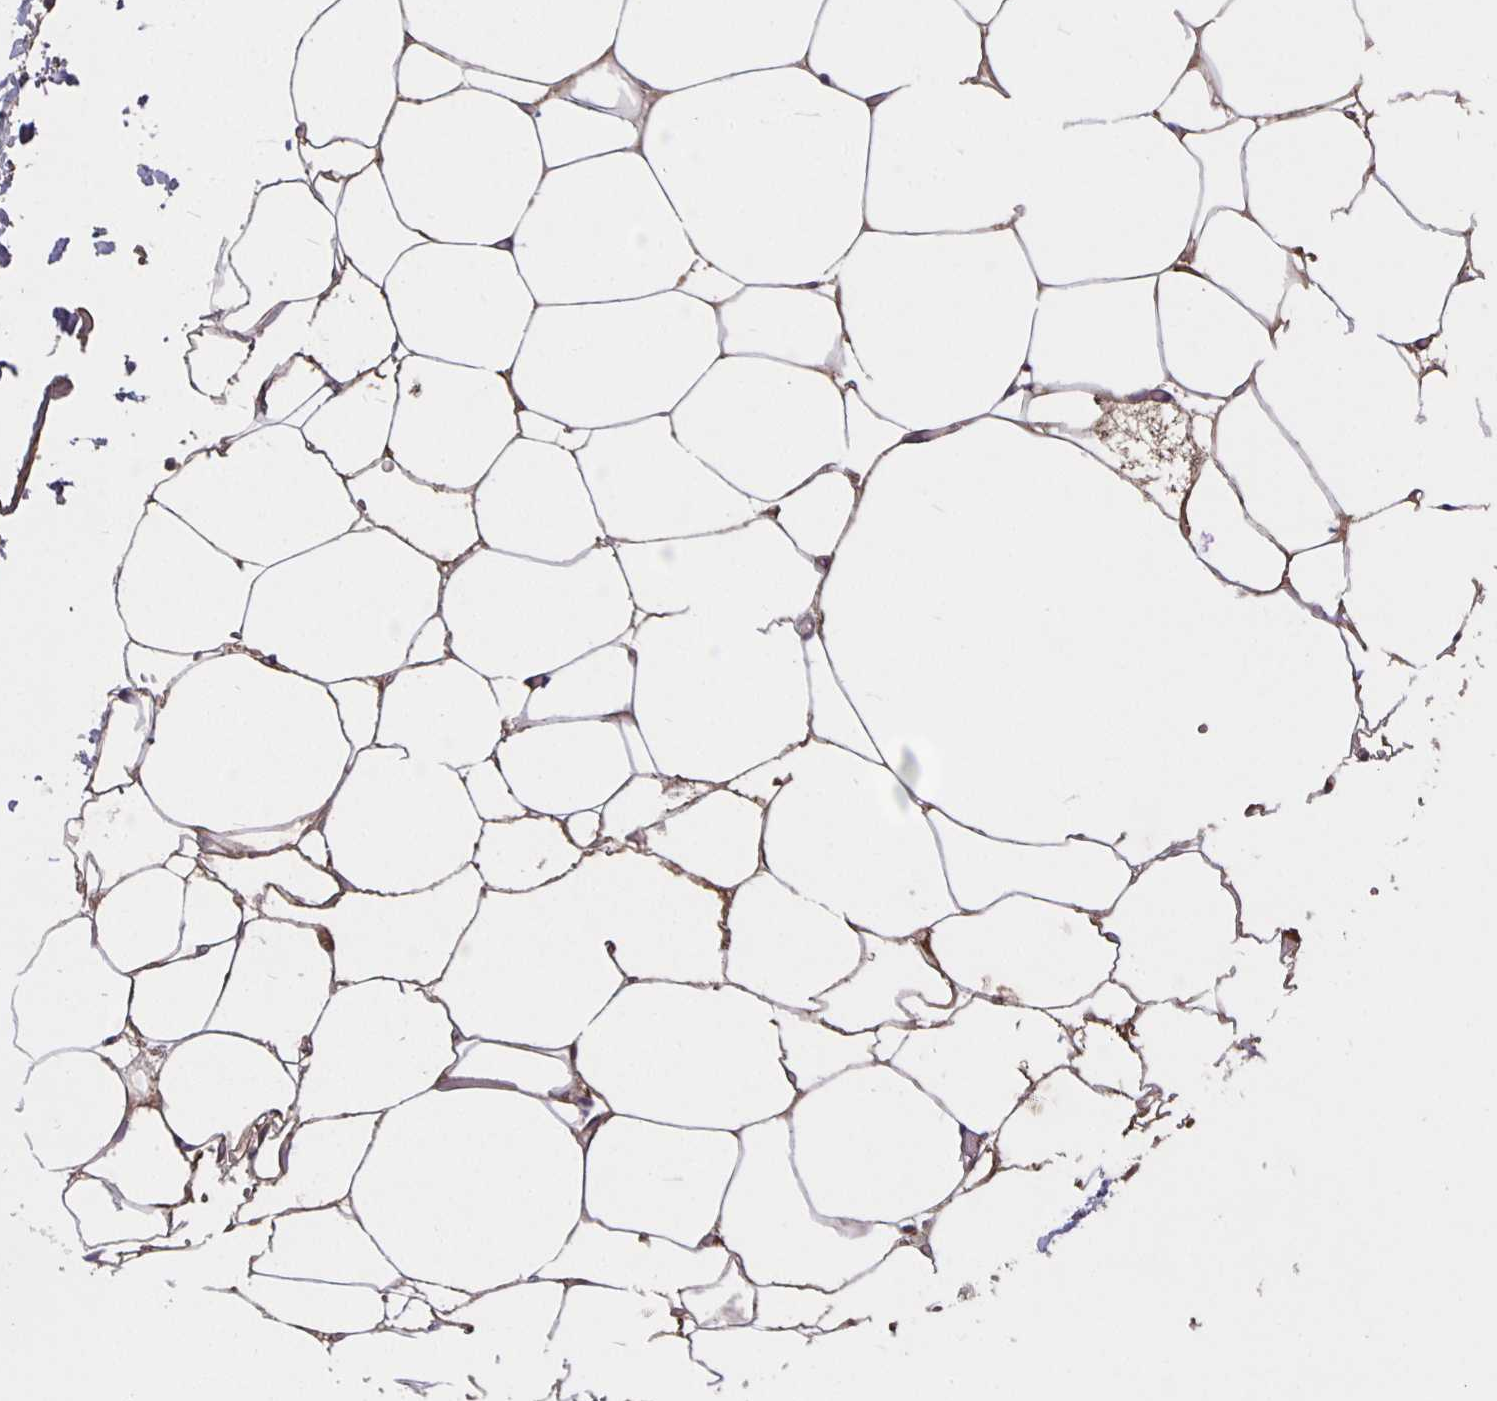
{"staining": {"intensity": "negative", "quantity": "none", "location": "none"}, "tissue": "adipose tissue", "cell_type": "Adipocytes", "image_type": "normal", "snomed": [{"axis": "morphology", "description": "Normal tissue, NOS"}, {"axis": "topography", "description": "Adipose tissue"}, {"axis": "topography", "description": "Vascular tissue"}, {"axis": "topography", "description": "Rectum"}, {"axis": "topography", "description": "Peripheral nerve tissue"}], "caption": "A histopathology image of human adipose tissue is negative for staining in adipocytes.", "gene": "NOG", "patient": {"sex": "female", "age": 69}}